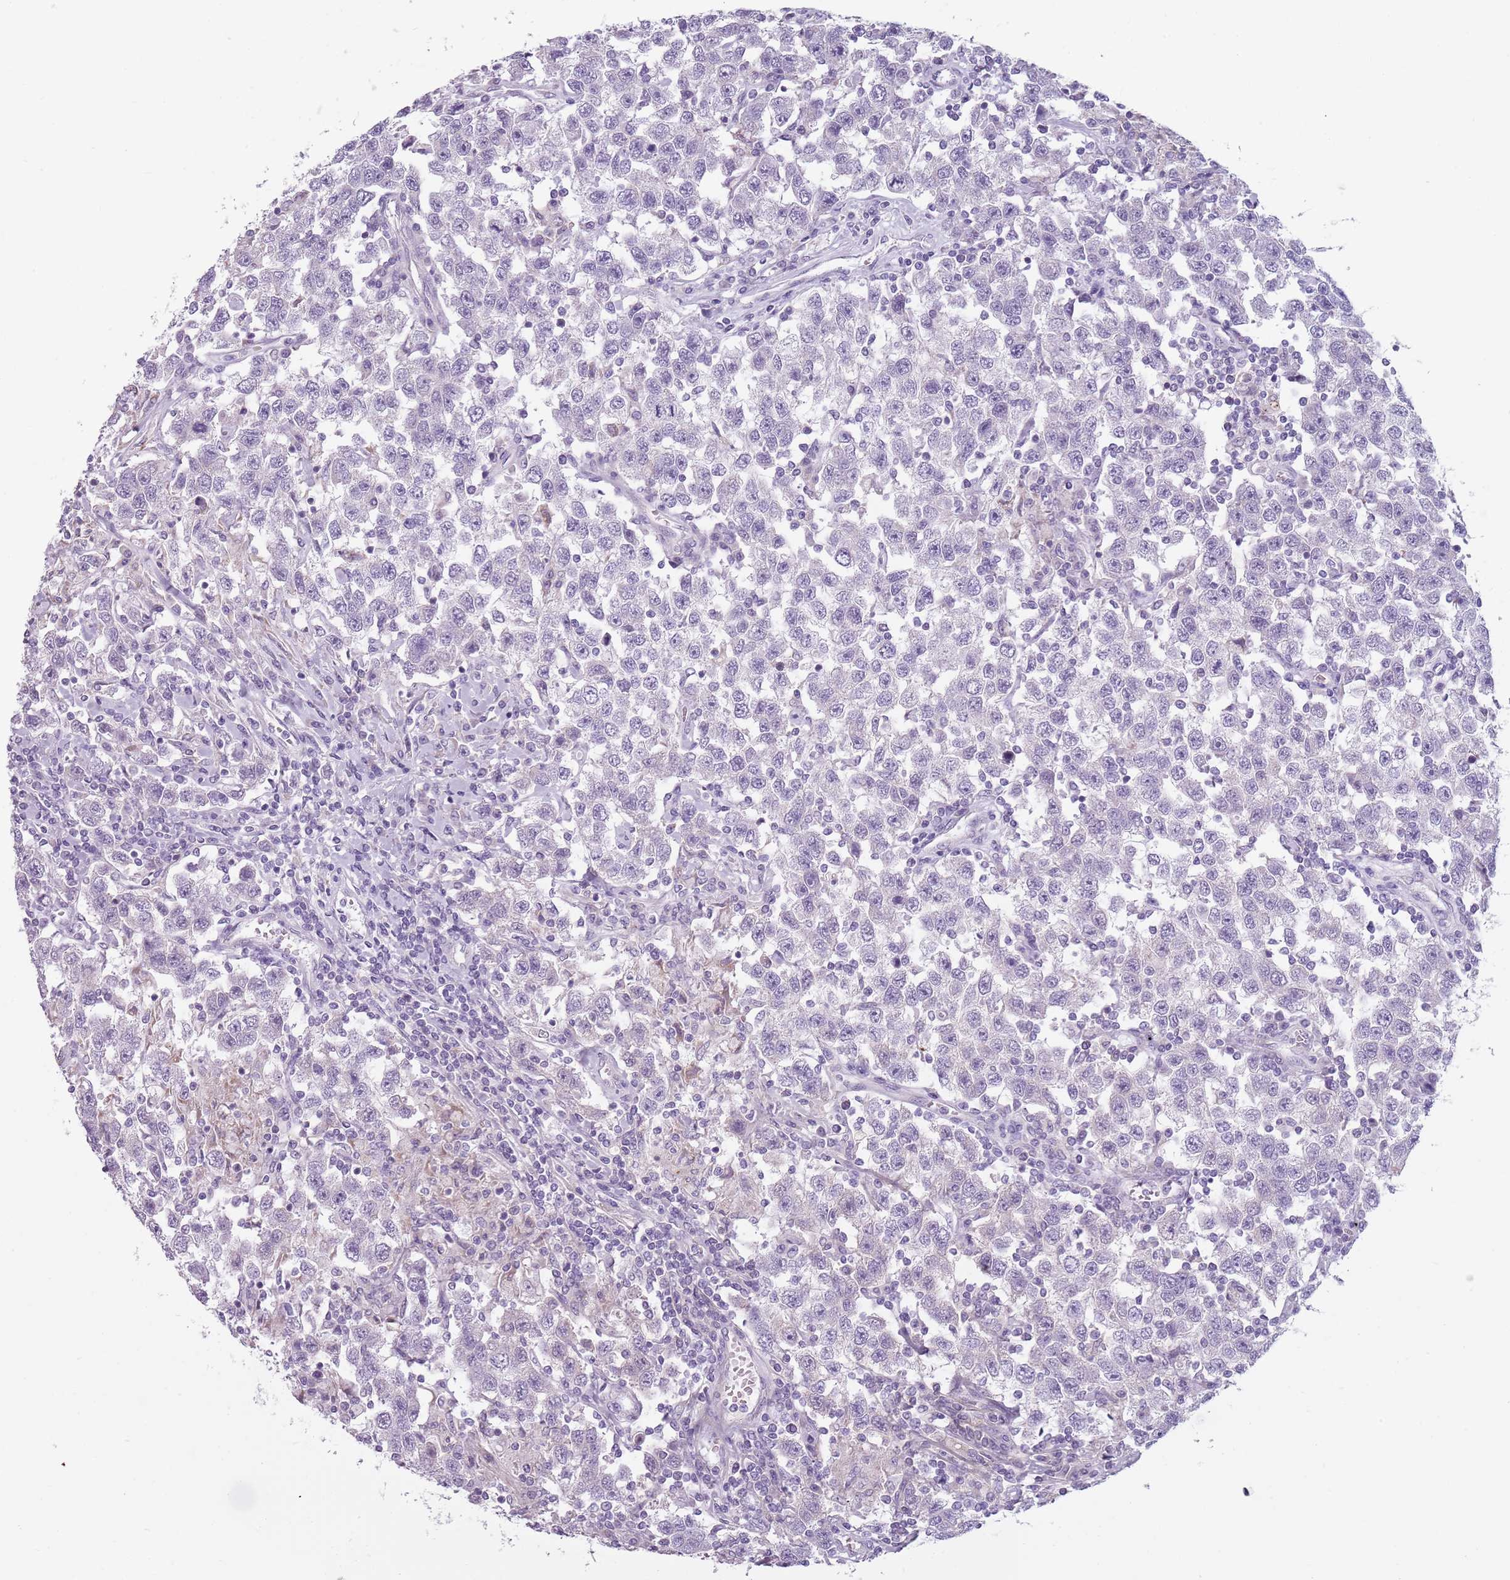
{"staining": {"intensity": "negative", "quantity": "none", "location": "none"}, "tissue": "testis cancer", "cell_type": "Tumor cells", "image_type": "cancer", "snomed": [{"axis": "morphology", "description": "Seminoma, NOS"}, {"axis": "topography", "description": "Testis"}], "caption": "The immunohistochemistry image has no significant staining in tumor cells of seminoma (testis) tissue.", "gene": "MEGF8", "patient": {"sex": "male", "age": 41}}